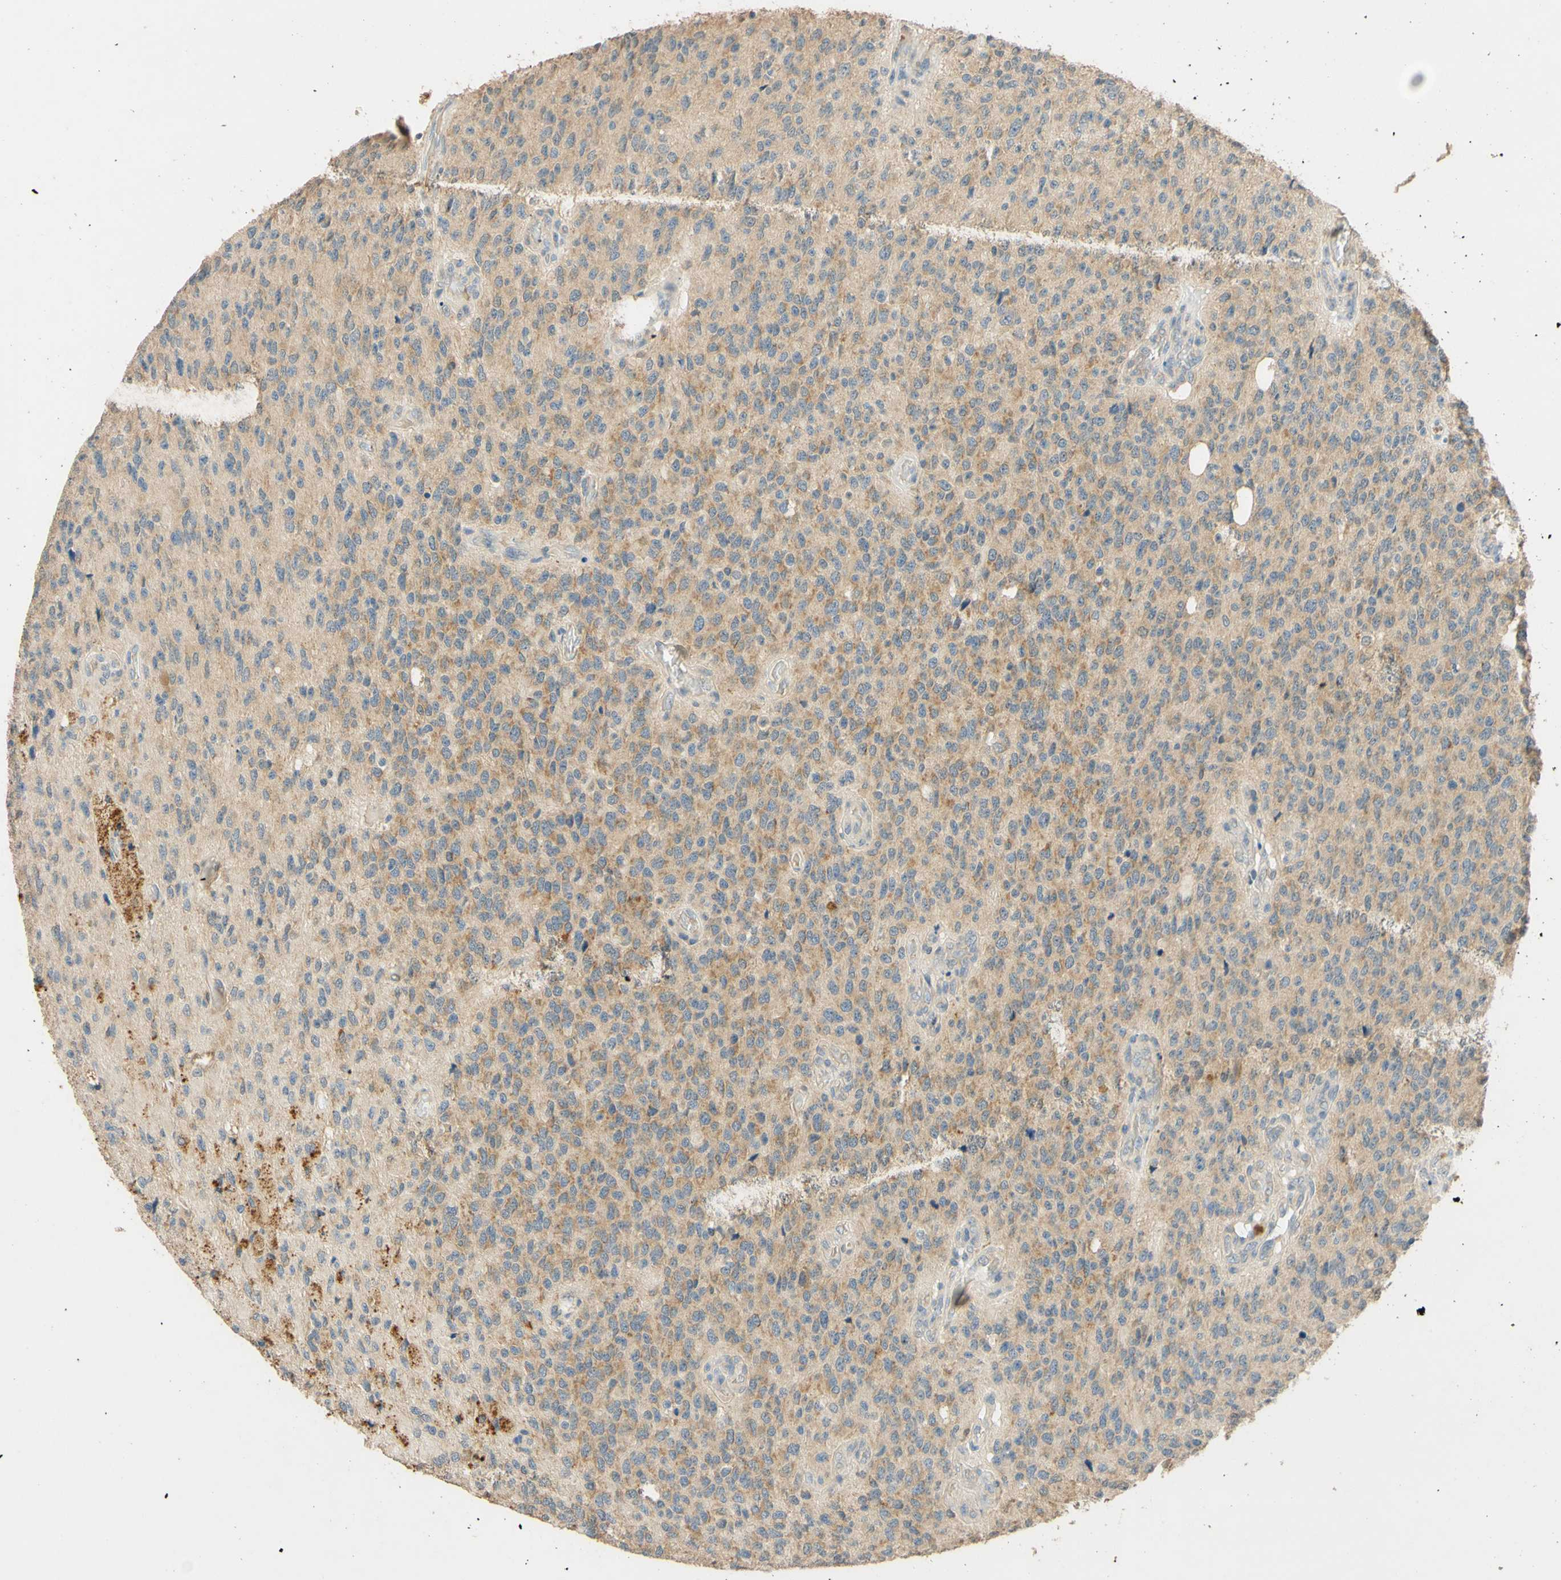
{"staining": {"intensity": "weak", "quantity": ">75%", "location": "cytoplasmic/membranous"}, "tissue": "glioma", "cell_type": "Tumor cells", "image_type": "cancer", "snomed": [{"axis": "morphology", "description": "Glioma, malignant, High grade"}, {"axis": "topography", "description": "pancreas cauda"}], "caption": "Tumor cells reveal low levels of weak cytoplasmic/membranous staining in approximately >75% of cells in human glioma.", "gene": "ENTREP2", "patient": {"sex": "male", "age": 60}}